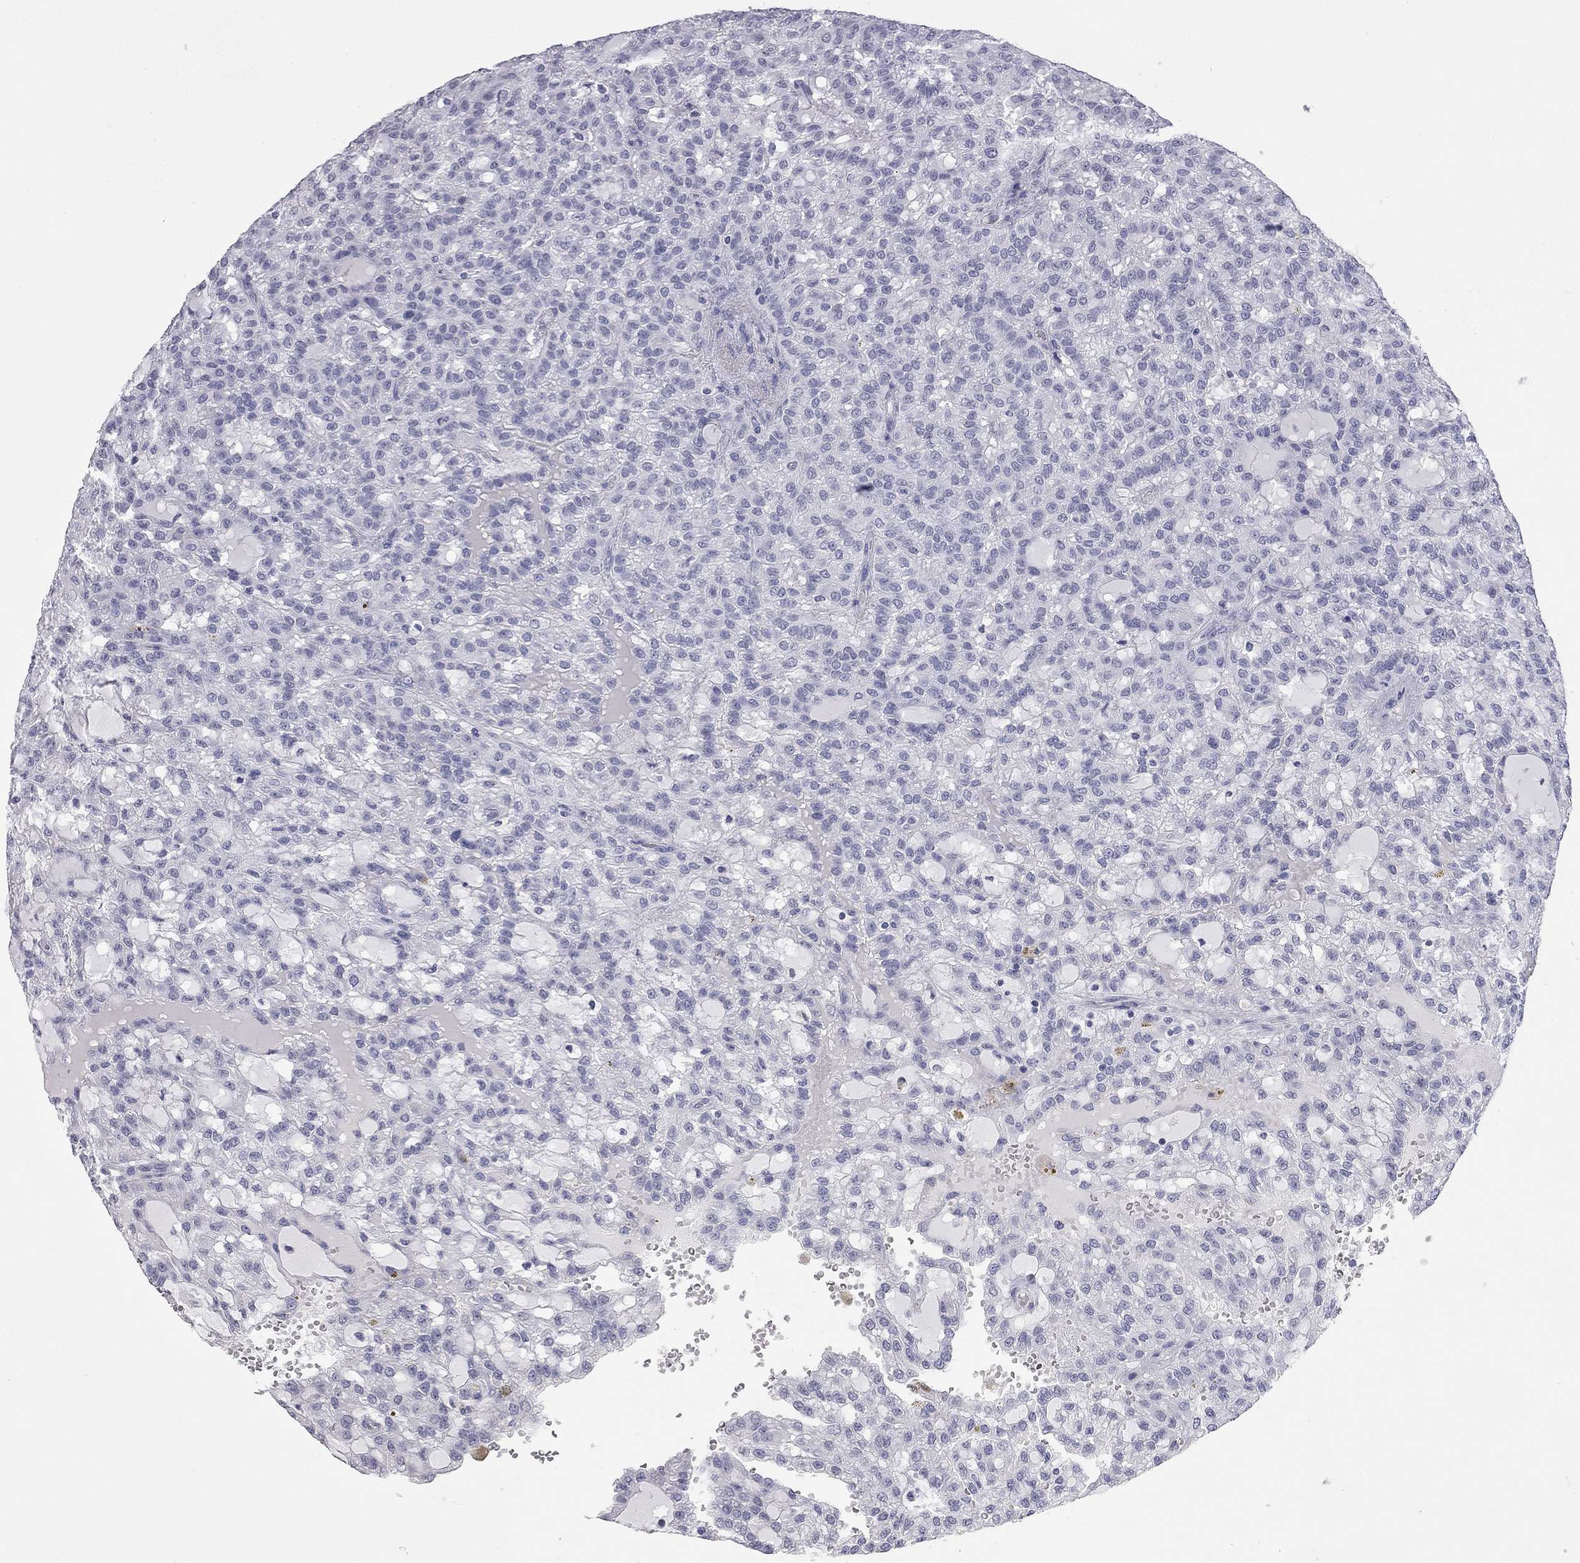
{"staining": {"intensity": "negative", "quantity": "none", "location": "none"}, "tissue": "renal cancer", "cell_type": "Tumor cells", "image_type": "cancer", "snomed": [{"axis": "morphology", "description": "Adenocarcinoma, NOS"}, {"axis": "topography", "description": "Kidney"}], "caption": "IHC image of neoplastic tissue: human renal cancer stained with DAB displays no significant protein staining in tumor cells.", "gene": "AK8", "patient": {"sex": "male", "age": 63}}